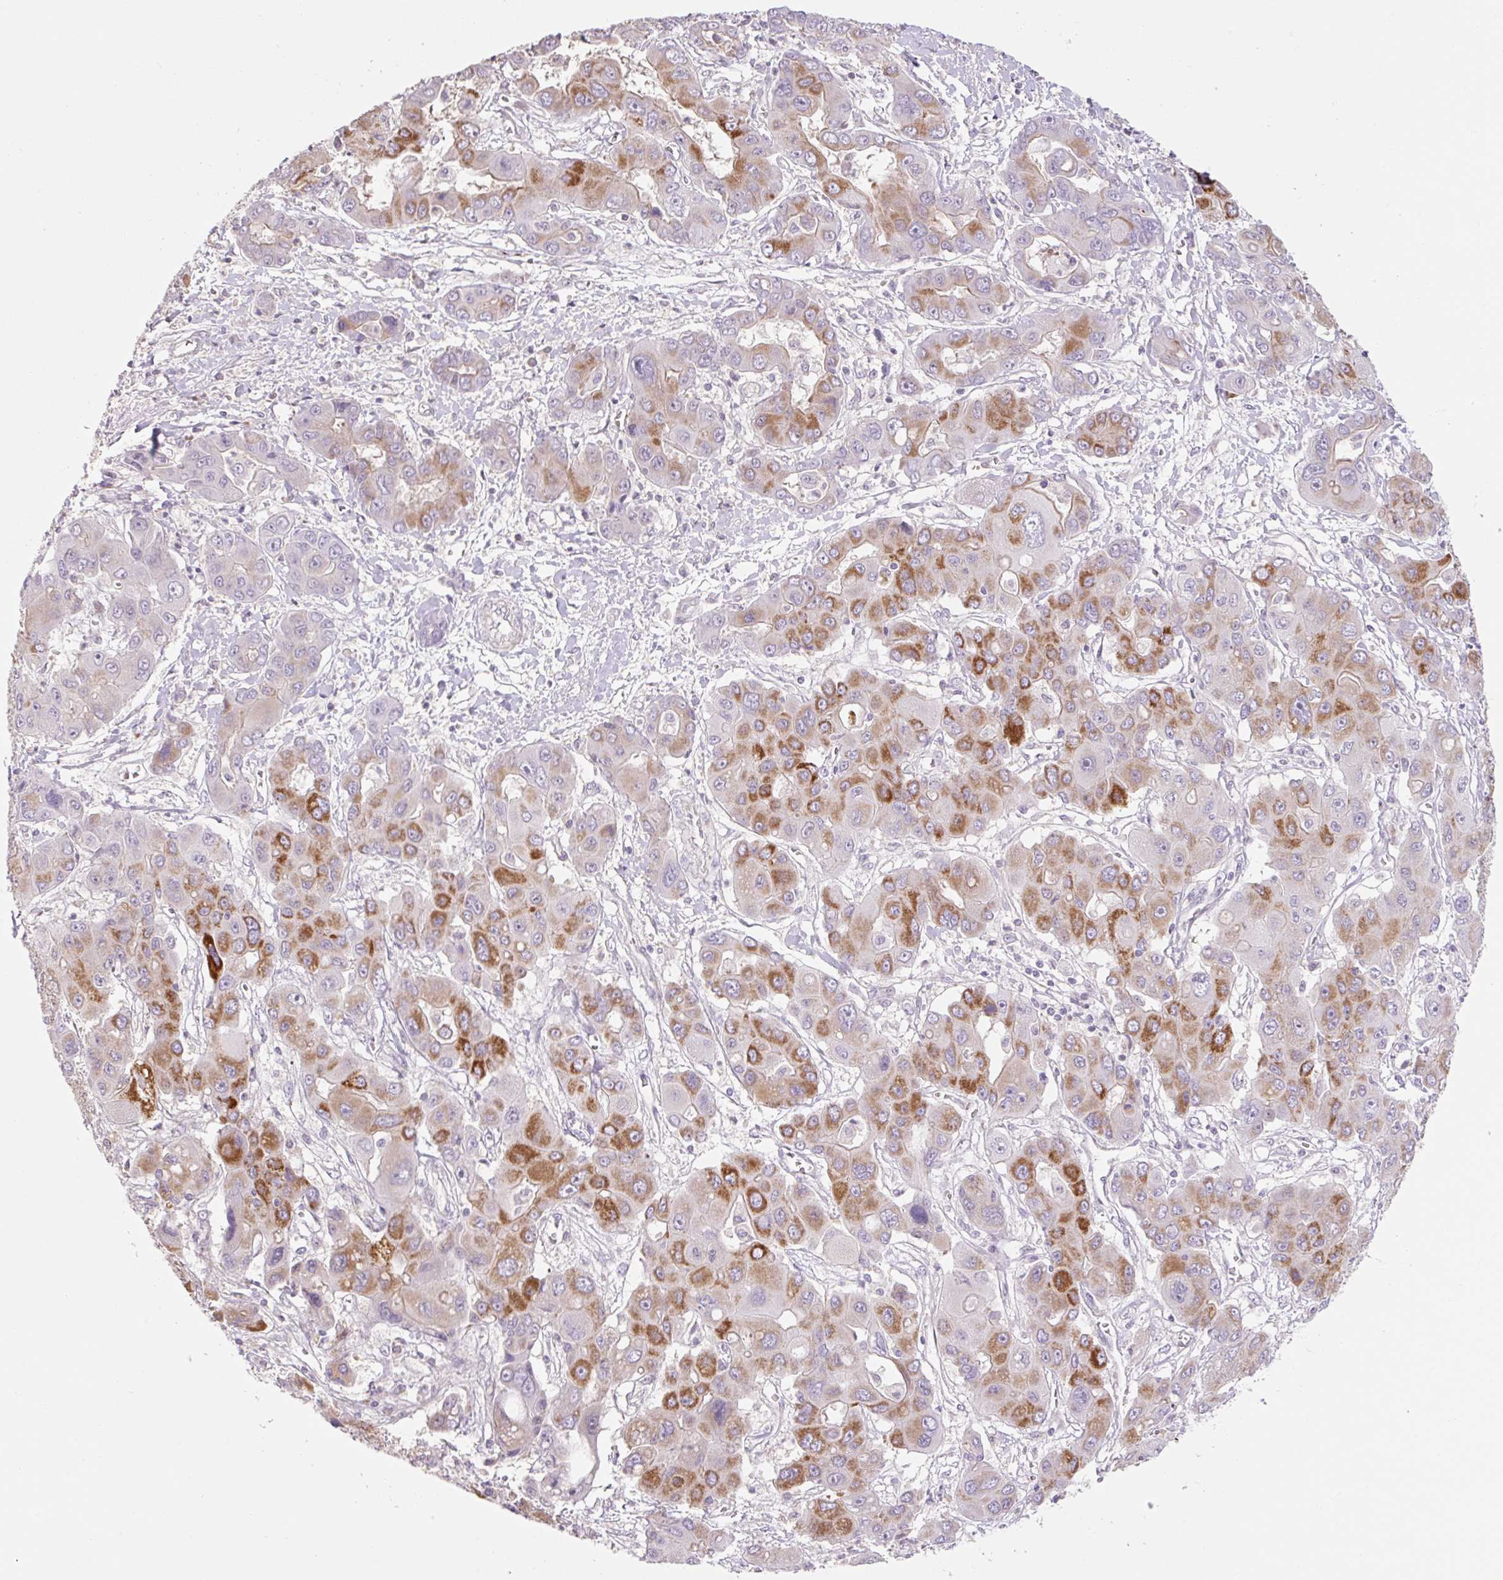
{"staining": {"intensity": "moderate", "quantity": "25%-75%", "location": "cytoplasmic/membranous"}, "tissue": "liver cancer", "cell_type": "Tumor cells", "image_type": "cancer", "snomed": [{"axis": "morphology", "description": "Cholangiocarcinoma"}, {"axis": "topography", "description": "Liver"}], "caption": "This is a photomicrograph of IHC staining of liver cholangiocarcinoma, which shows moderate expression in the cytoplasmic/membranous of tumor cells.", "gene": "ZNF552", "patient": {"sex": "male", "age": 67}}